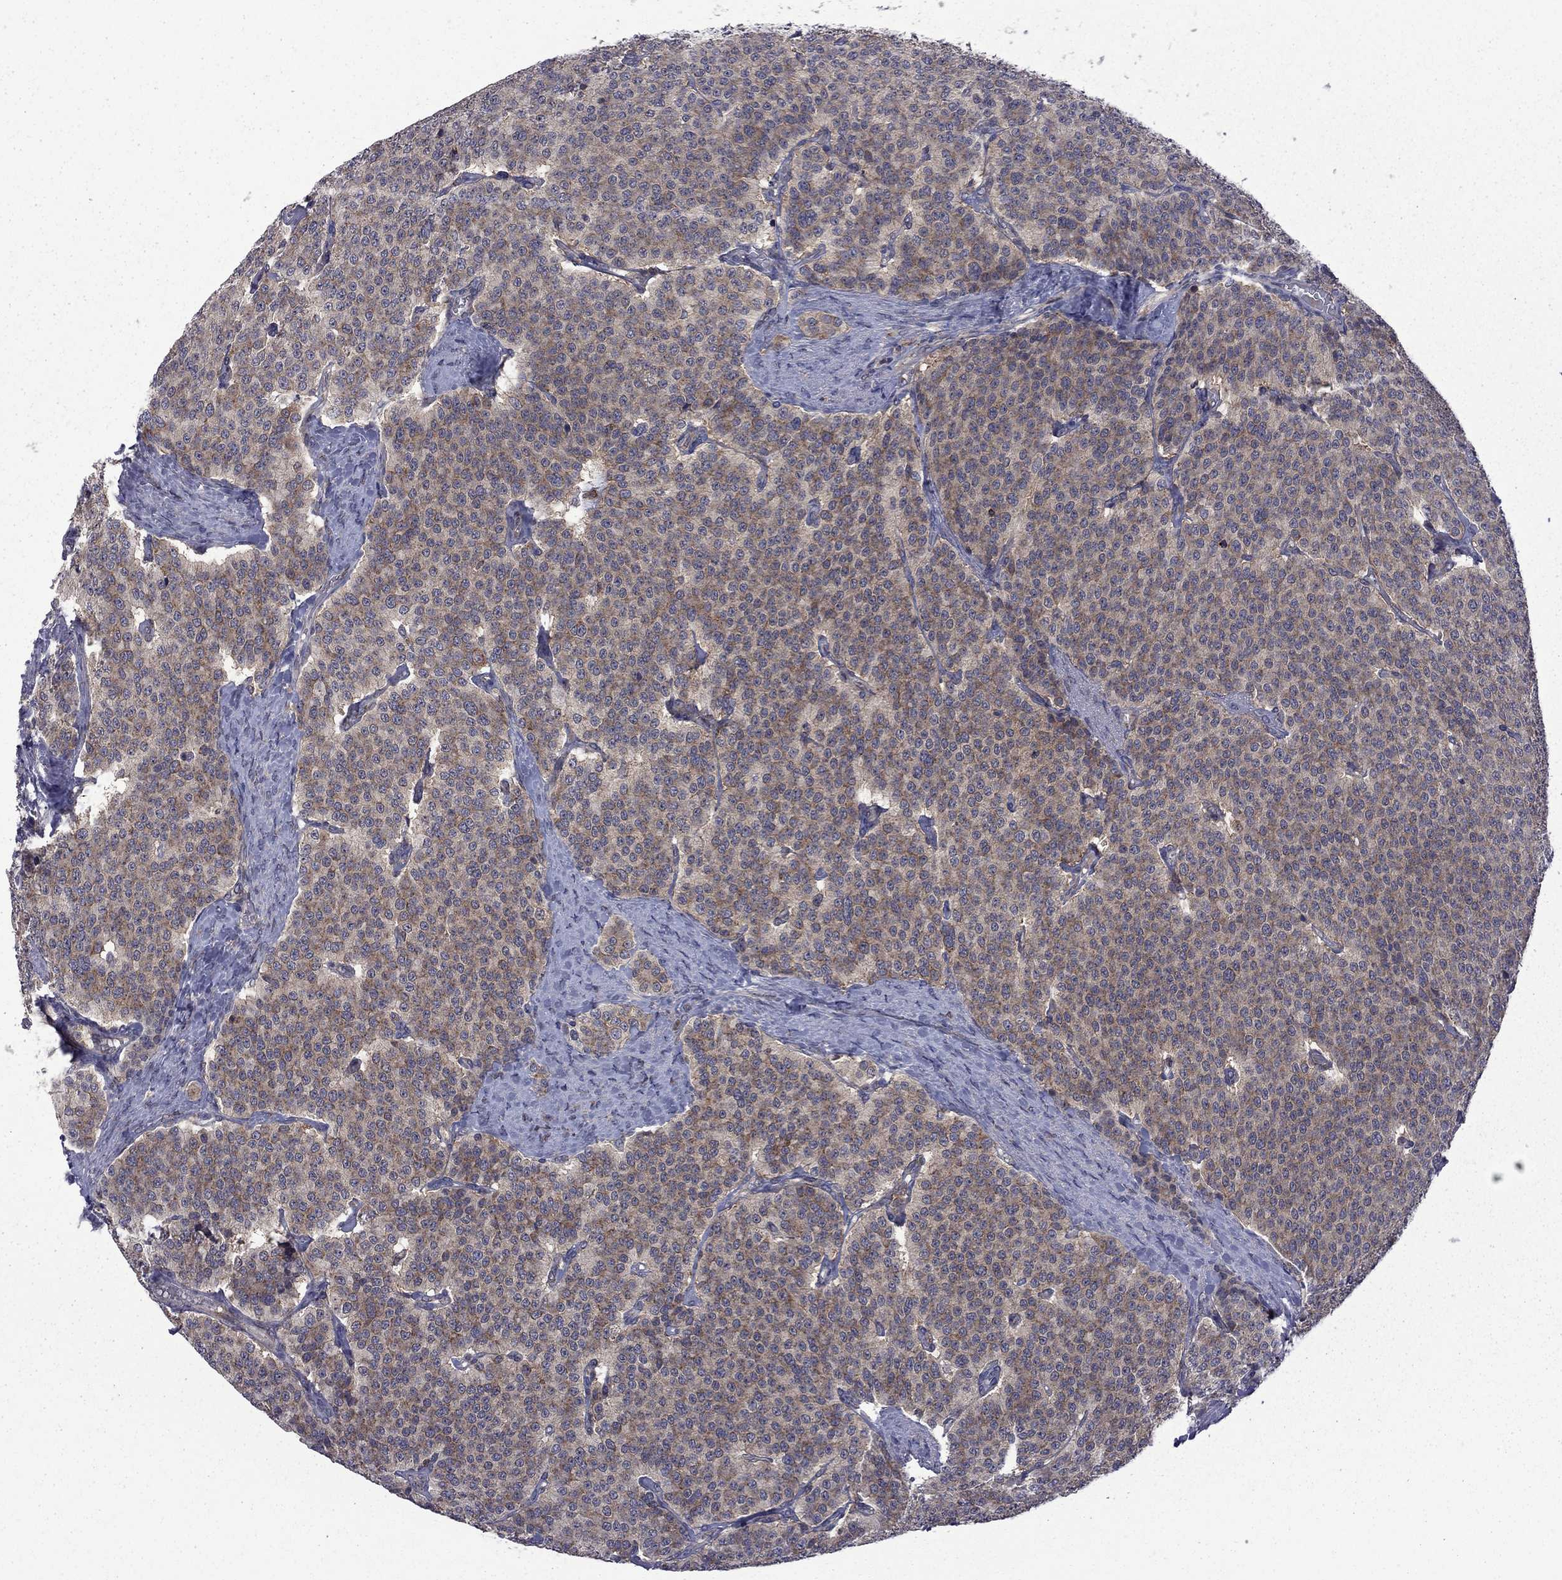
{"staining": {"intensity": "strong", "quantity": "<25%", "location": "cytoplasmic/membranous"}, "tissue": "carcinoid", "cell_type": "Tumor cells", "image_type": "cancer", "snomed": [{"axis": "morphology", "description": "Carcinoid, malignant, NOS"}, {"axis": "topography", "description": "Small intestine"}], "caption": "A brown stain shows strong cytoplasmic/membranous positivity of a protein in human carcinoid tumor cells.", "gene": "NAA50", "patient": {"sex": "female", "age": 58}}